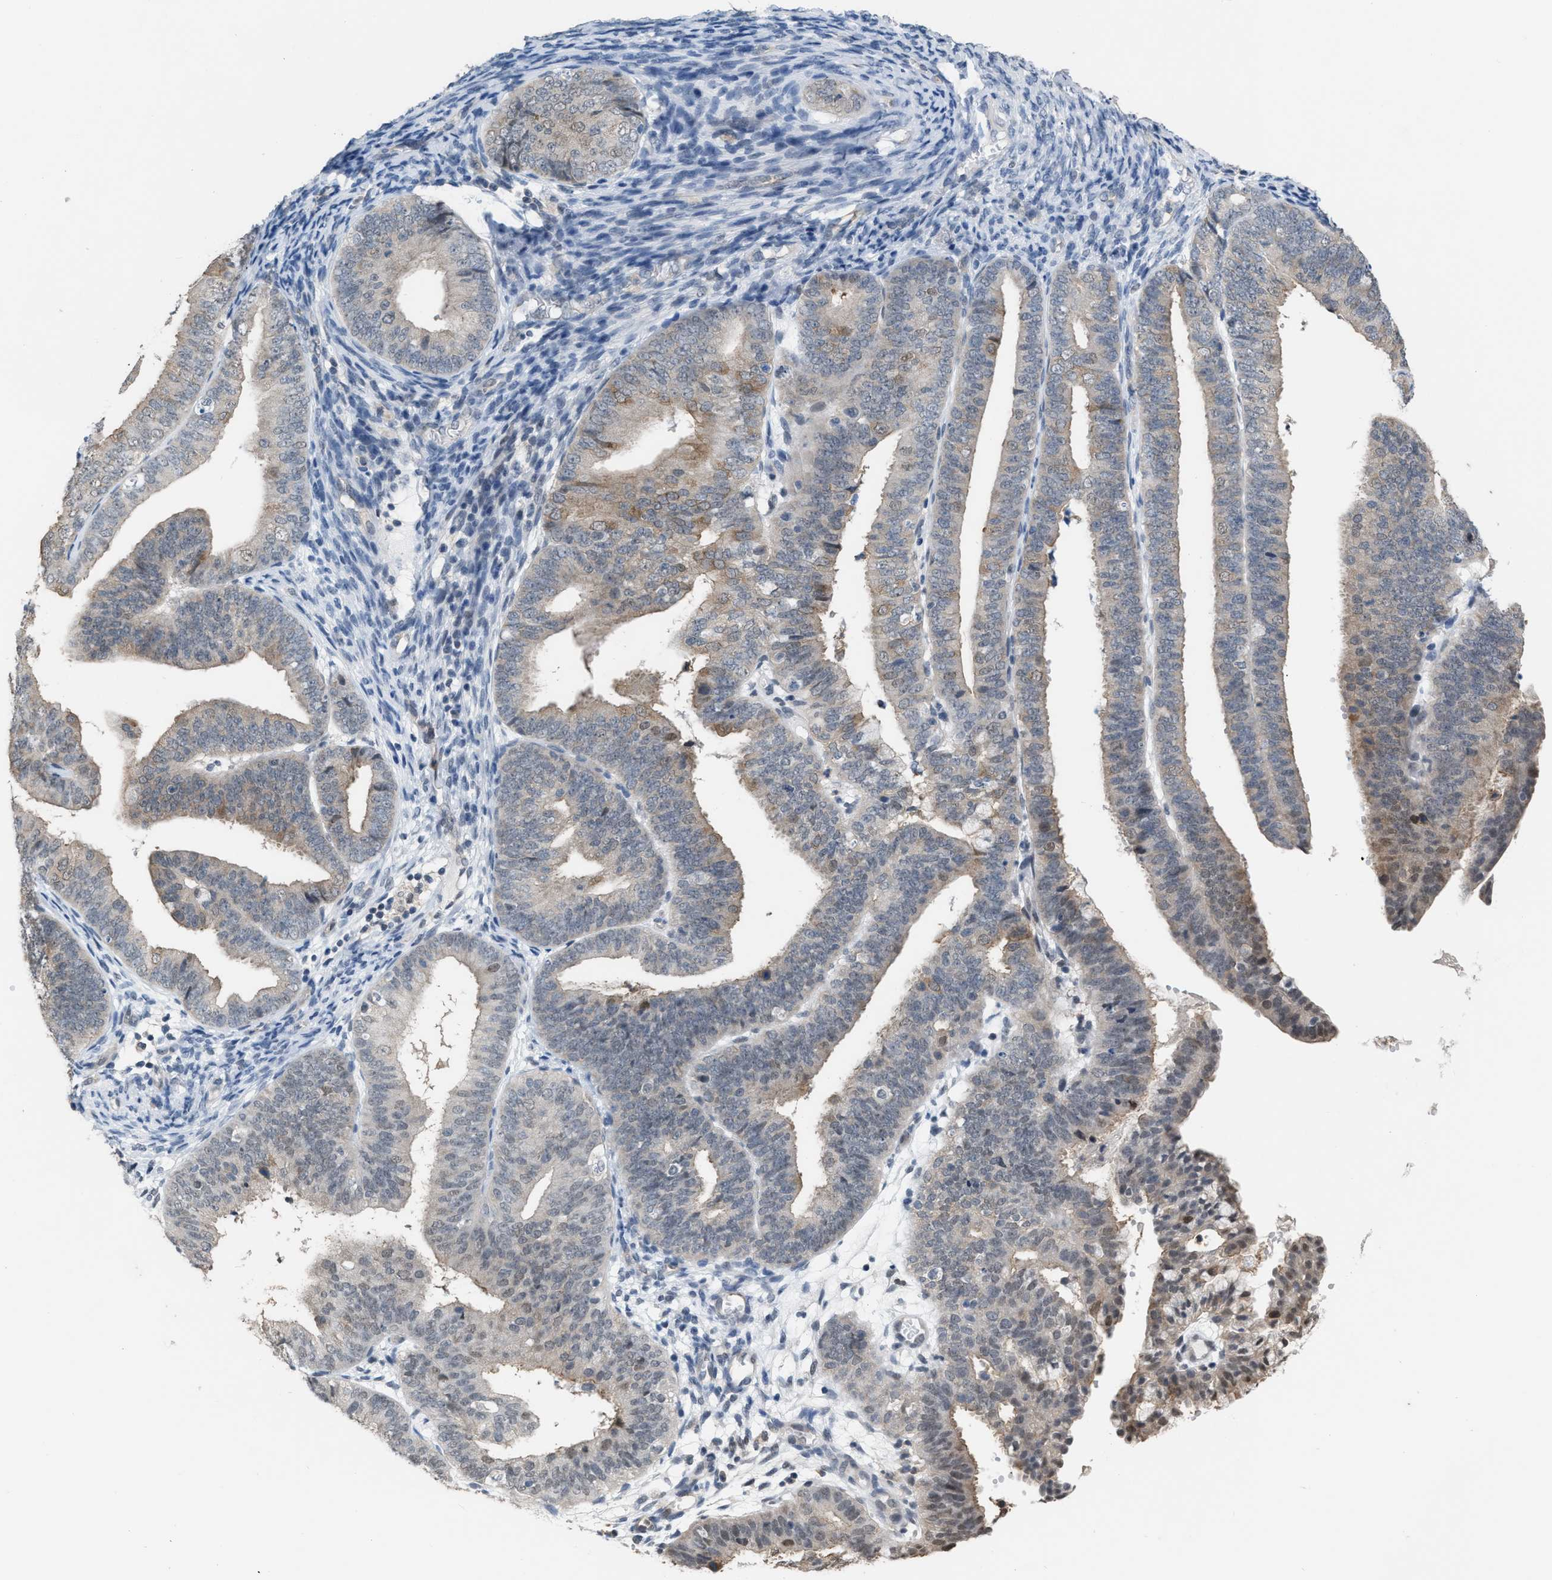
{"staining": {"intensity": "weak", "quantity": "25%-75%", "location": "cytoplasmic/membranous"}, "tissue": "endometrial cancer", "cell_type": "Tumor cells", "image_type": "cancer", "snomed": [{"axis": "morphology", "description": "Adenocarcinoma, NOS"}, {"axis": "topography", "description": "Endometrium"}], "caption": "Endometrial adenocarcinoma stained for a protein demonstrates weak cytoplasmic/membranous positivity in tumor cells.", "gene": "BAIAP2L1", "patient": {"sex": "female", "age": 63}}